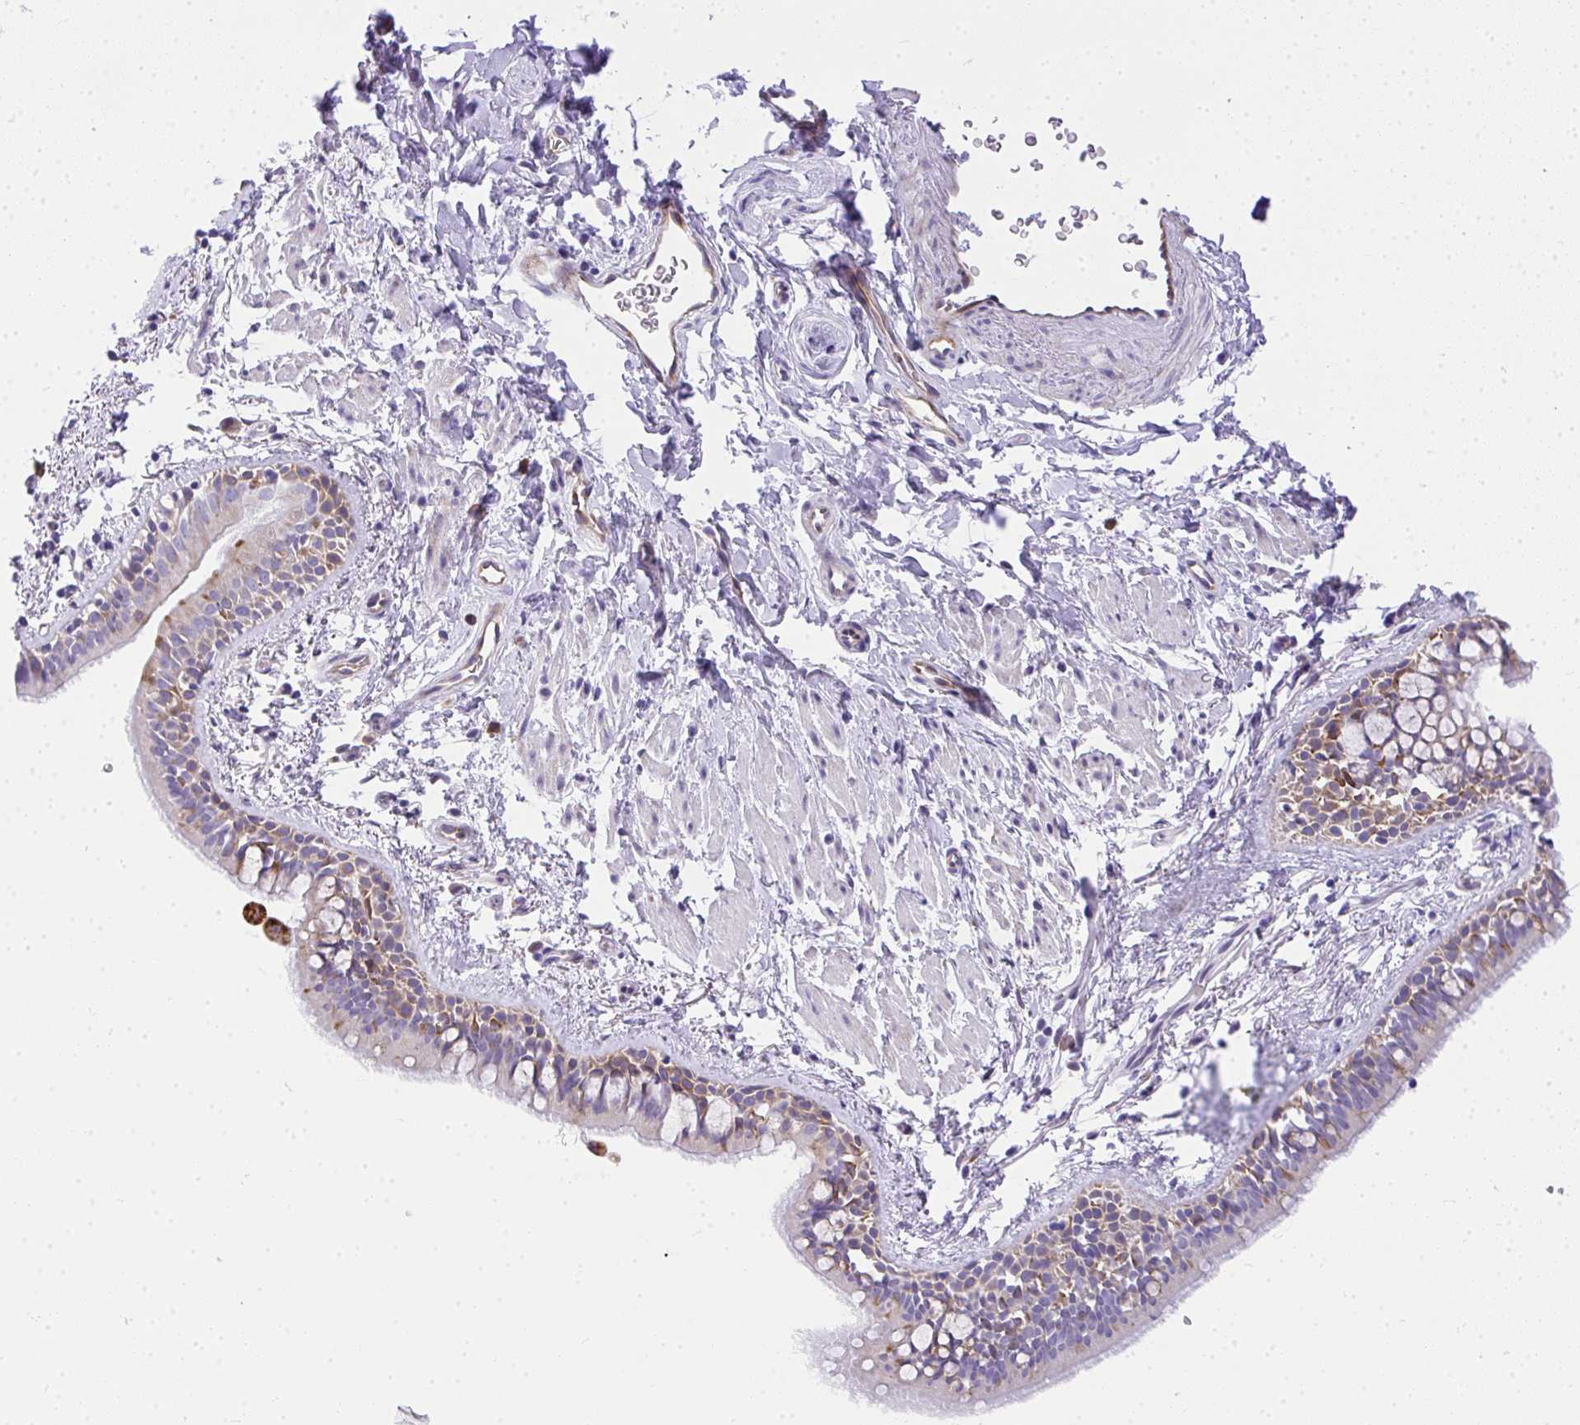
{"staining": {"intensity": "weak", "quantity": "25%-75%", "location": "cytoplasmic/membranous"}, "tissue": "bronchus", "cell_type": "Respiratory epithelial cells", "image_type": "normal", "snomed": [{"axis": "morphology", "description": "Normal tissue, NOS"}, {"axis": "topography", "description": "Lymph node"}, {"axis": "topography", "description": "Cartilage tissue"}, {"axis": "topography", "description": "Bronchus"}], "caption": "Immunohistochemistry (DAB (3,3'-diaminobenzidine)) staining of benign human bronchus displays weak cytoplasmic/membranous protein expression in about 25%-75% of respiratory epithelial cells.", "gene": "ADRA2C", "patient": {"sex": "female", "age": 70}}